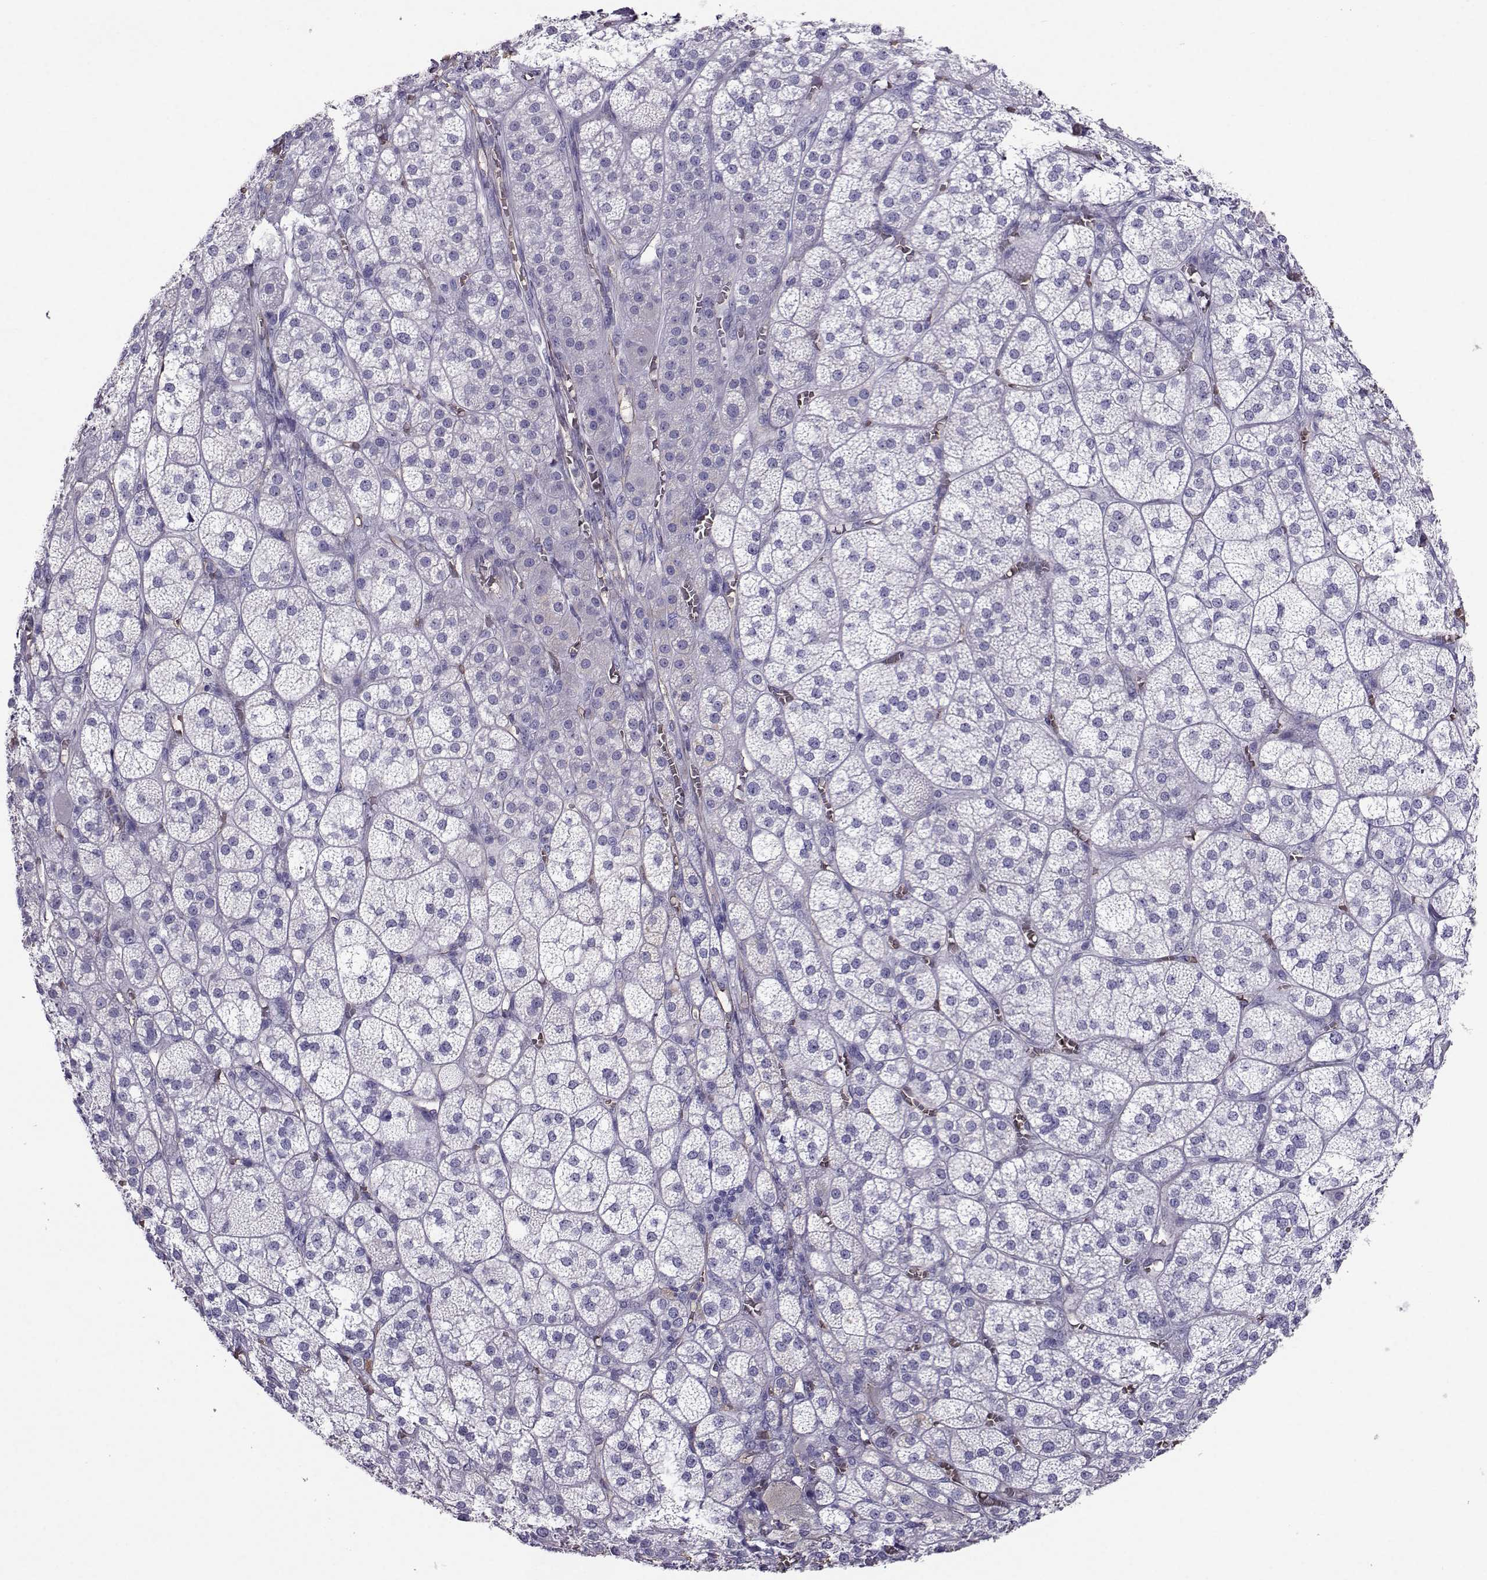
{"staining": {"intensity": "negative", "quantity": "none", "location": "none"}, "tissue": "adrenal gland", "cell_type": "Glandular cells", "image_type": "normal", "snomed": [{"axis": "morphology", "description": "Normal tissue, NOS"}, {"axis": "topography", "description": "Adrenal gland"}], "caption": "This is a photomicrograph of immunohistochemistry staining of normal adrenal gland, which shows no expression in glandular cells.", "gene": "CLUL1", "patient": {"sex": "female", "age": 60}}